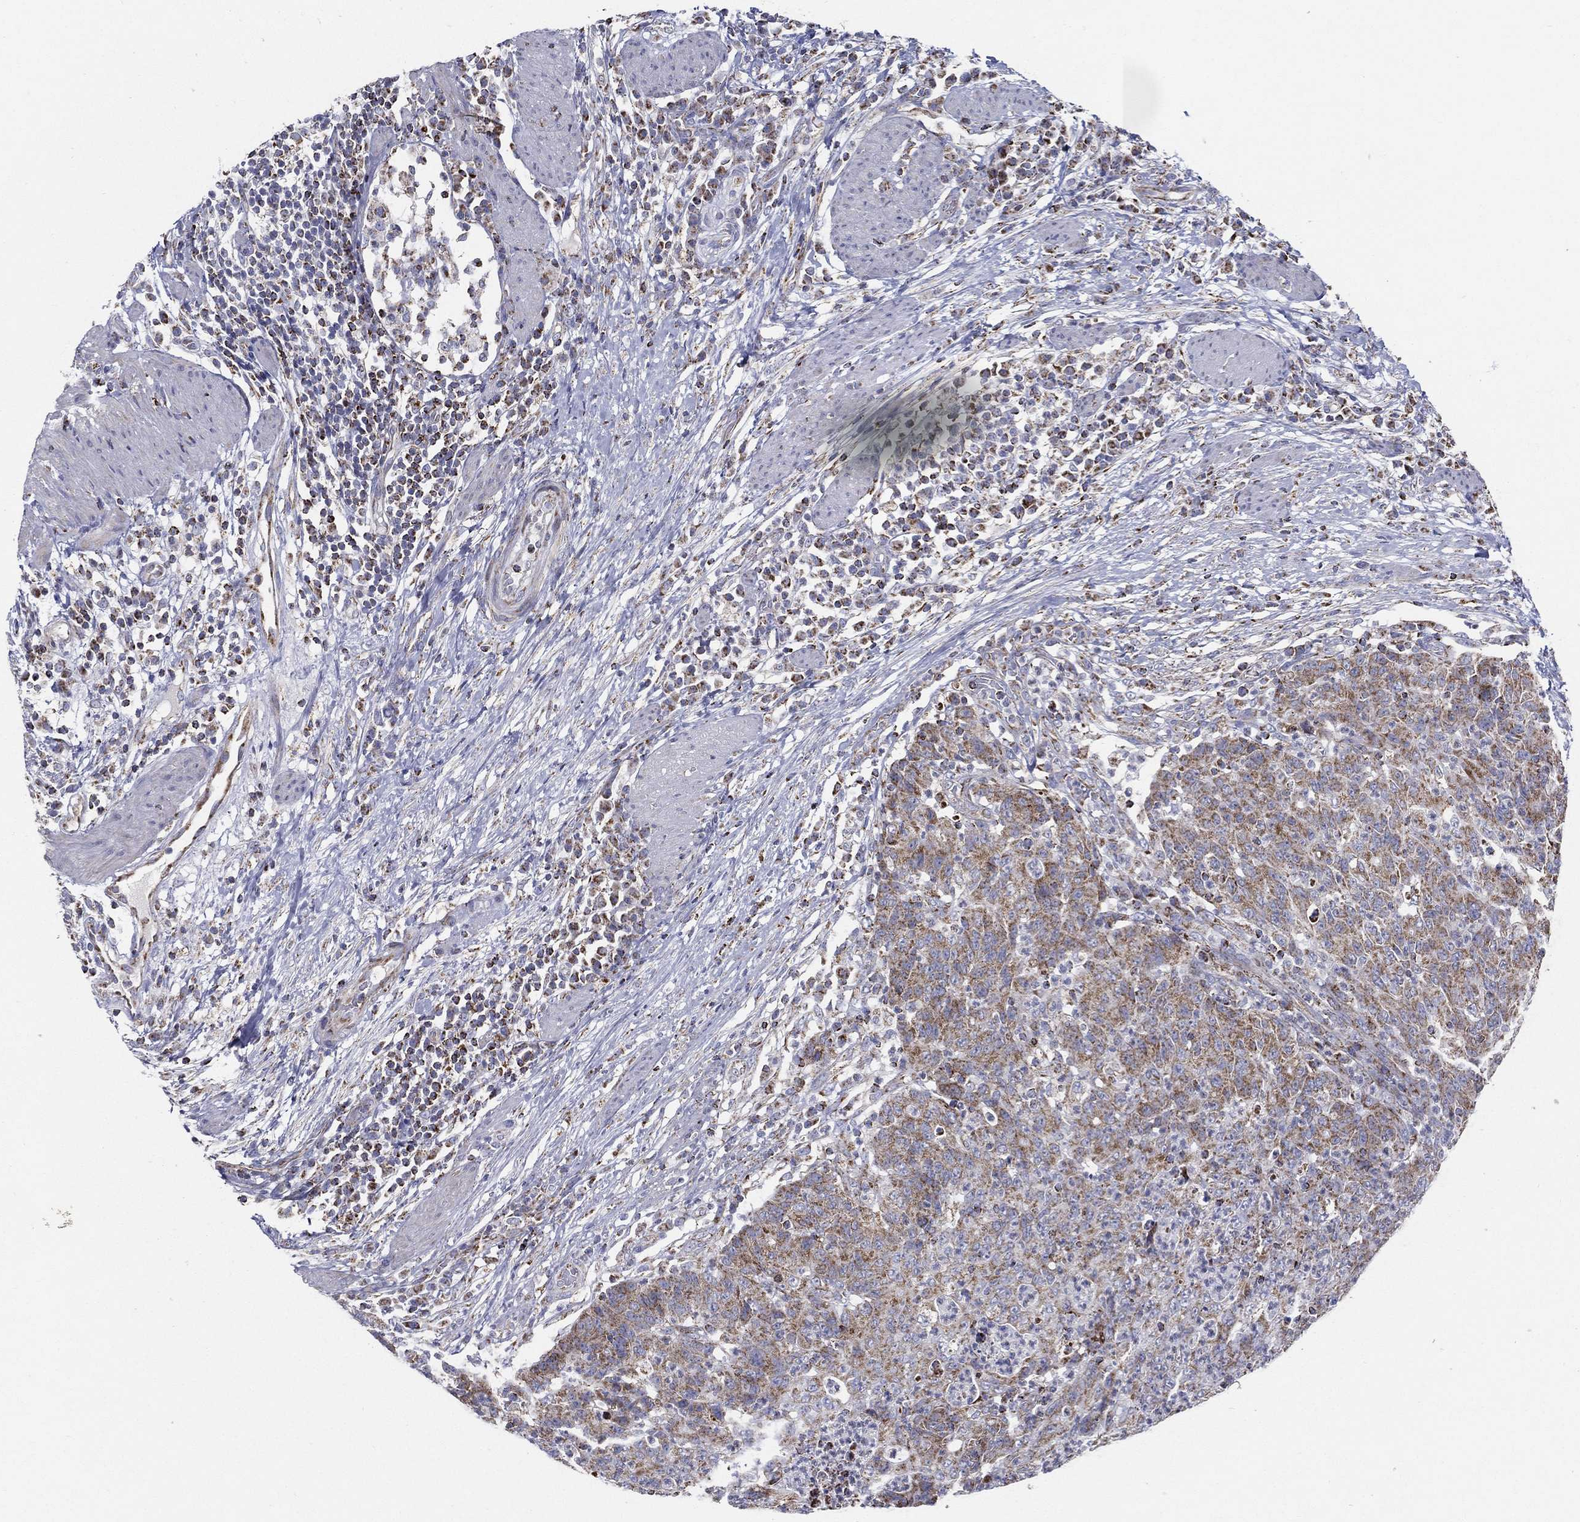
{"staining": {"intensity": "weak", "quantity": "25%-75%", "location": "cytoplasmic/membranous"}, "tissue": "colorectal cancer", "cell_type": "Tumor cells", "image_type": "cancer", "snomed": [{"axis": "morphology", "description": "Adenocarcinoma, NOS"}, {"axis": "topography", "description": "Colon"}], "caption": "A histopathology image of human colorectal cancer (adenocarcinoma) stained for a protein exhibits weak cytoplasmic/membranous brown staining in tumor cells. The staining was performed using DAB (3,3'-diaminobenzidine) to visualize the protein expression in brown, while the nuclei were stained in blue with hematoxylin (Magnification: 20x).", "gene": "SFXN1", "patient": {"sex": "male", "age": 70}}